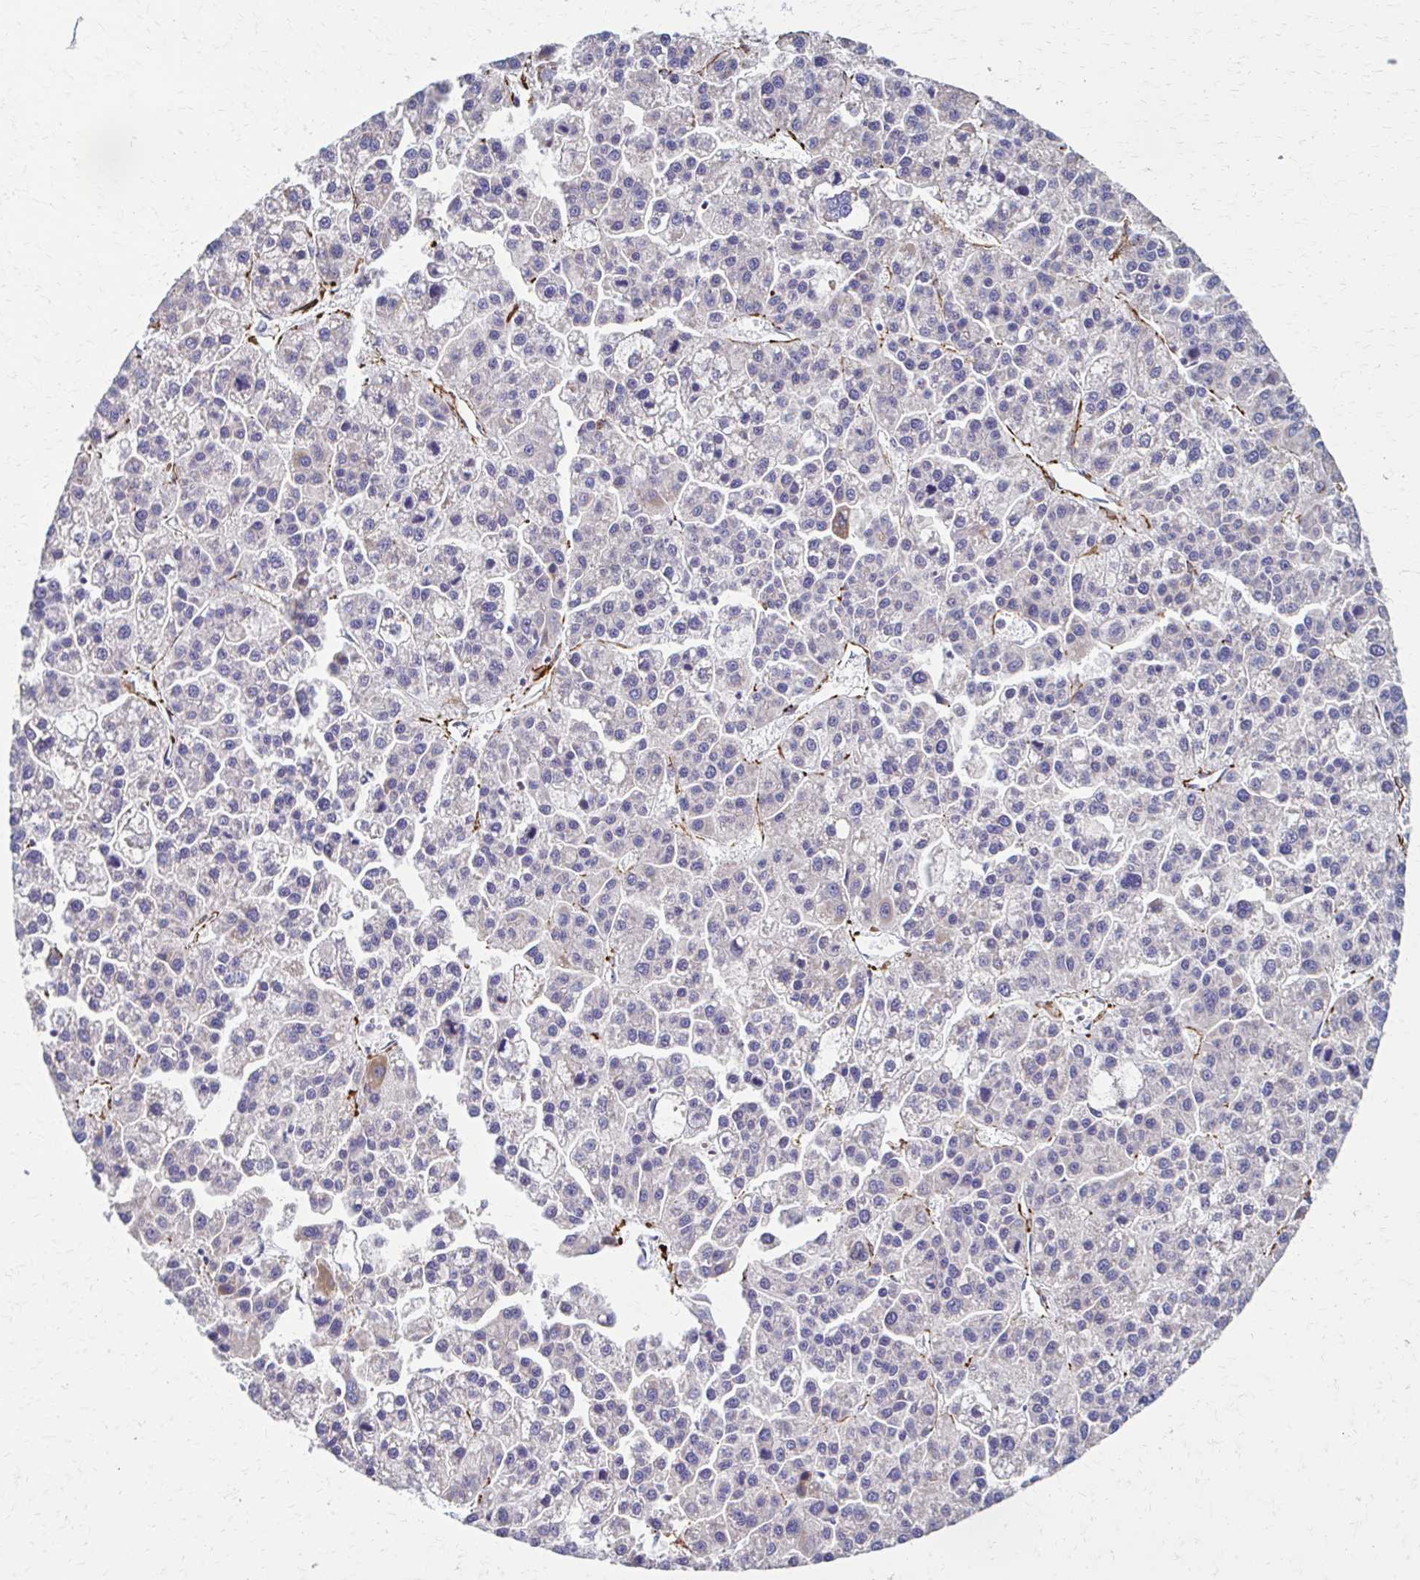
{"staining": {"intensity": "negative", "quantity": "none", "location": "none"}, "tissue": "liver cancer", "cell_type": "Tumor cells", "image_type": "cancer", "snomed": [{"axis": "morphology", "description": "Carcinoma, Hepatocellular, NOS"}, {"axis": "topography", "description": "Liver"}], "caption": "DAB immunohistochemical staining of liver hepatocellular carcinoma exhibits no significant expression in tumor cells.", "gene": "TIMMDC1", "patient": {"sex": "female", "age": 58}}